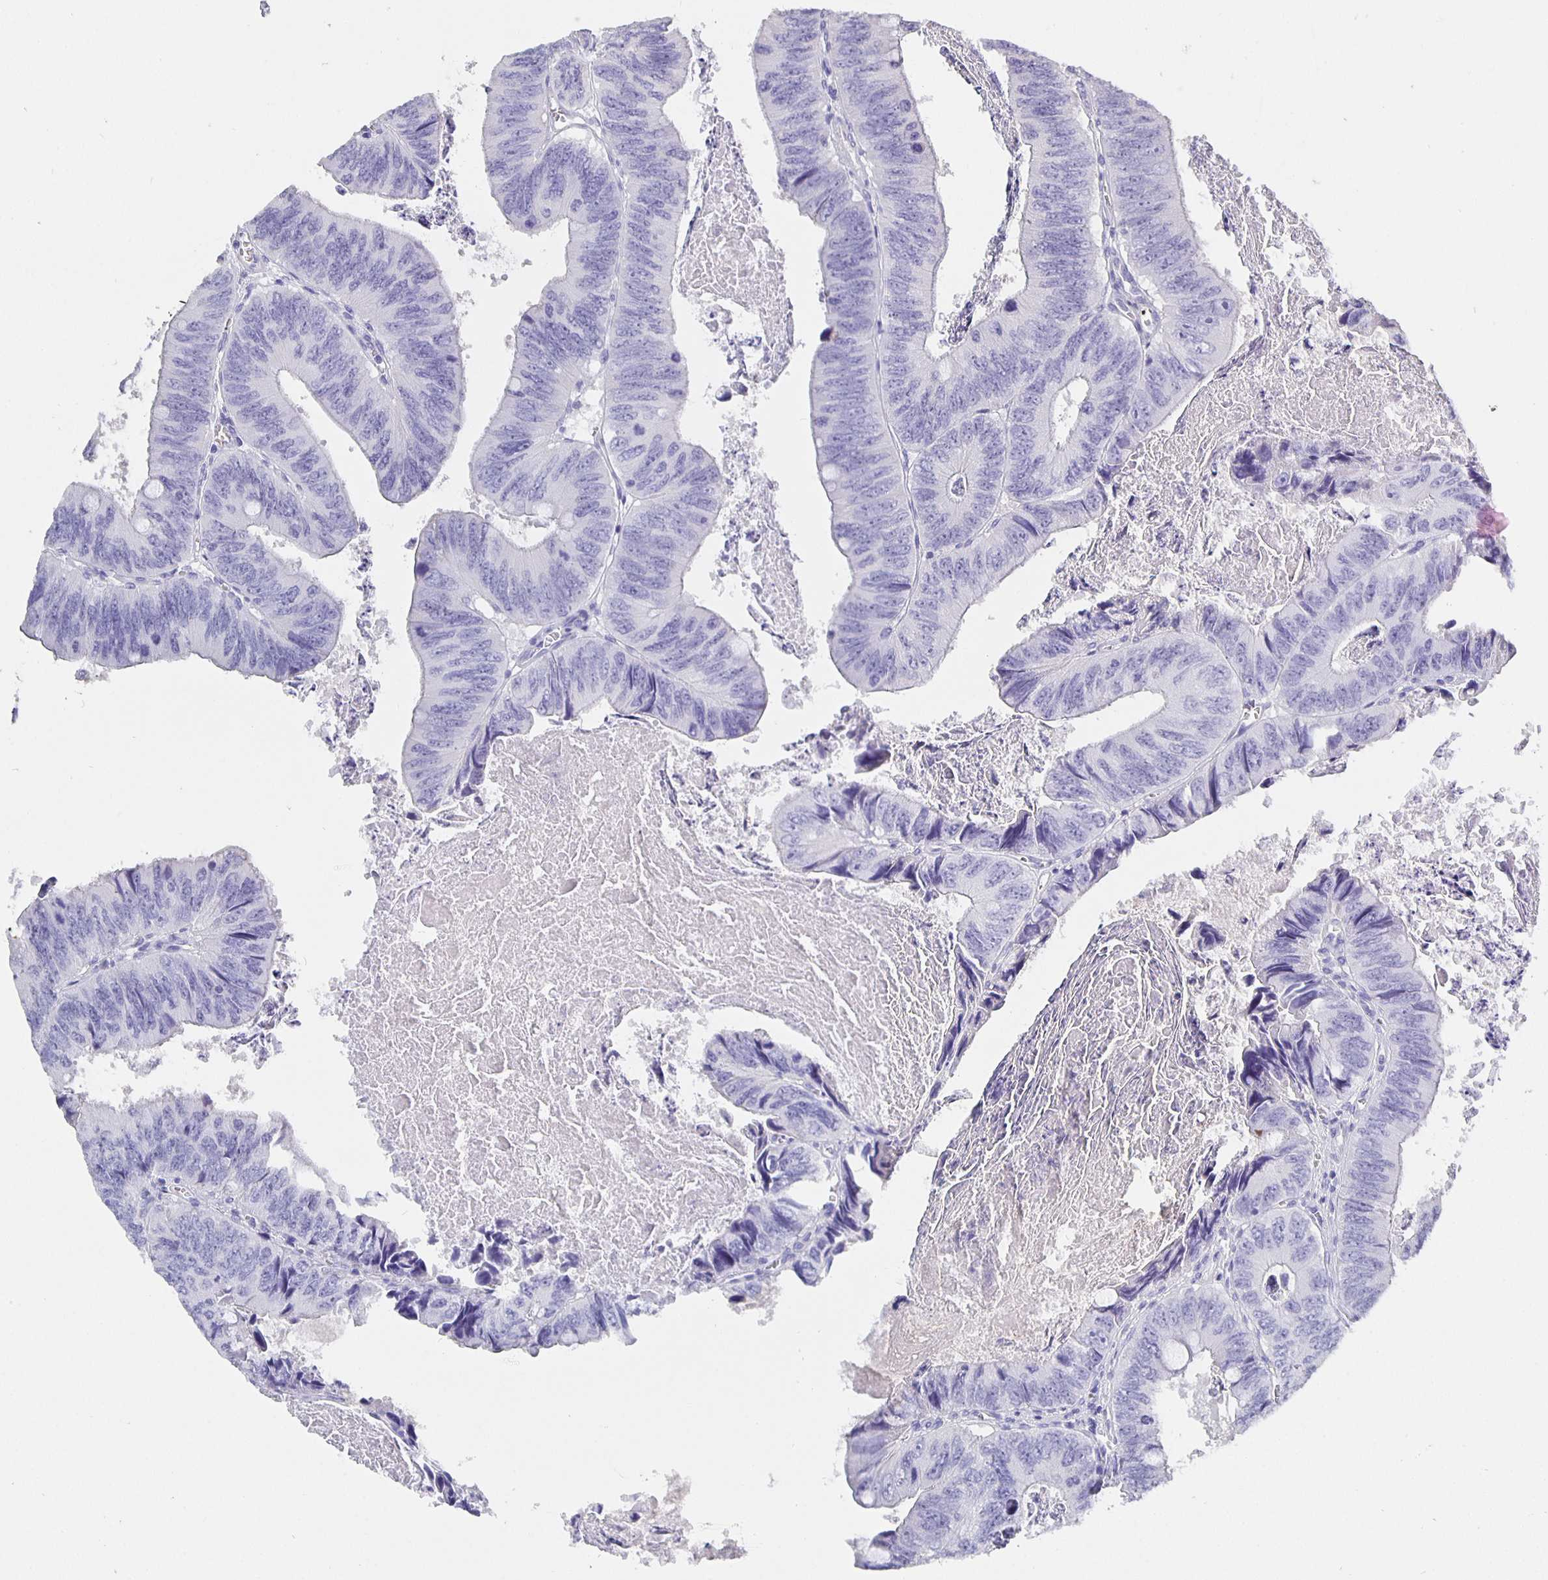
{"staining": {"intensity": "negative", "quantity": "none", "location": "none"}, "tissue": "colorectal cancer", "cell_type": "Tumor cells", "image_type": "cancer", "snomed": [{"axis": "morphology", "description": "Adenocarcinoma, NOS"}, {"axis": "topography", "description": "Colon"}], "caption": "The IHC histopathology image has no significant staining in tumor cells of colorectal cancer (adenocarcinoma) tissue. The staining is performed using DAB brown chromogen with nuclei counter-stained in using hematoxylin.", "gene": "CFAP74", "patient": {"sex": "female", "age": 84}}